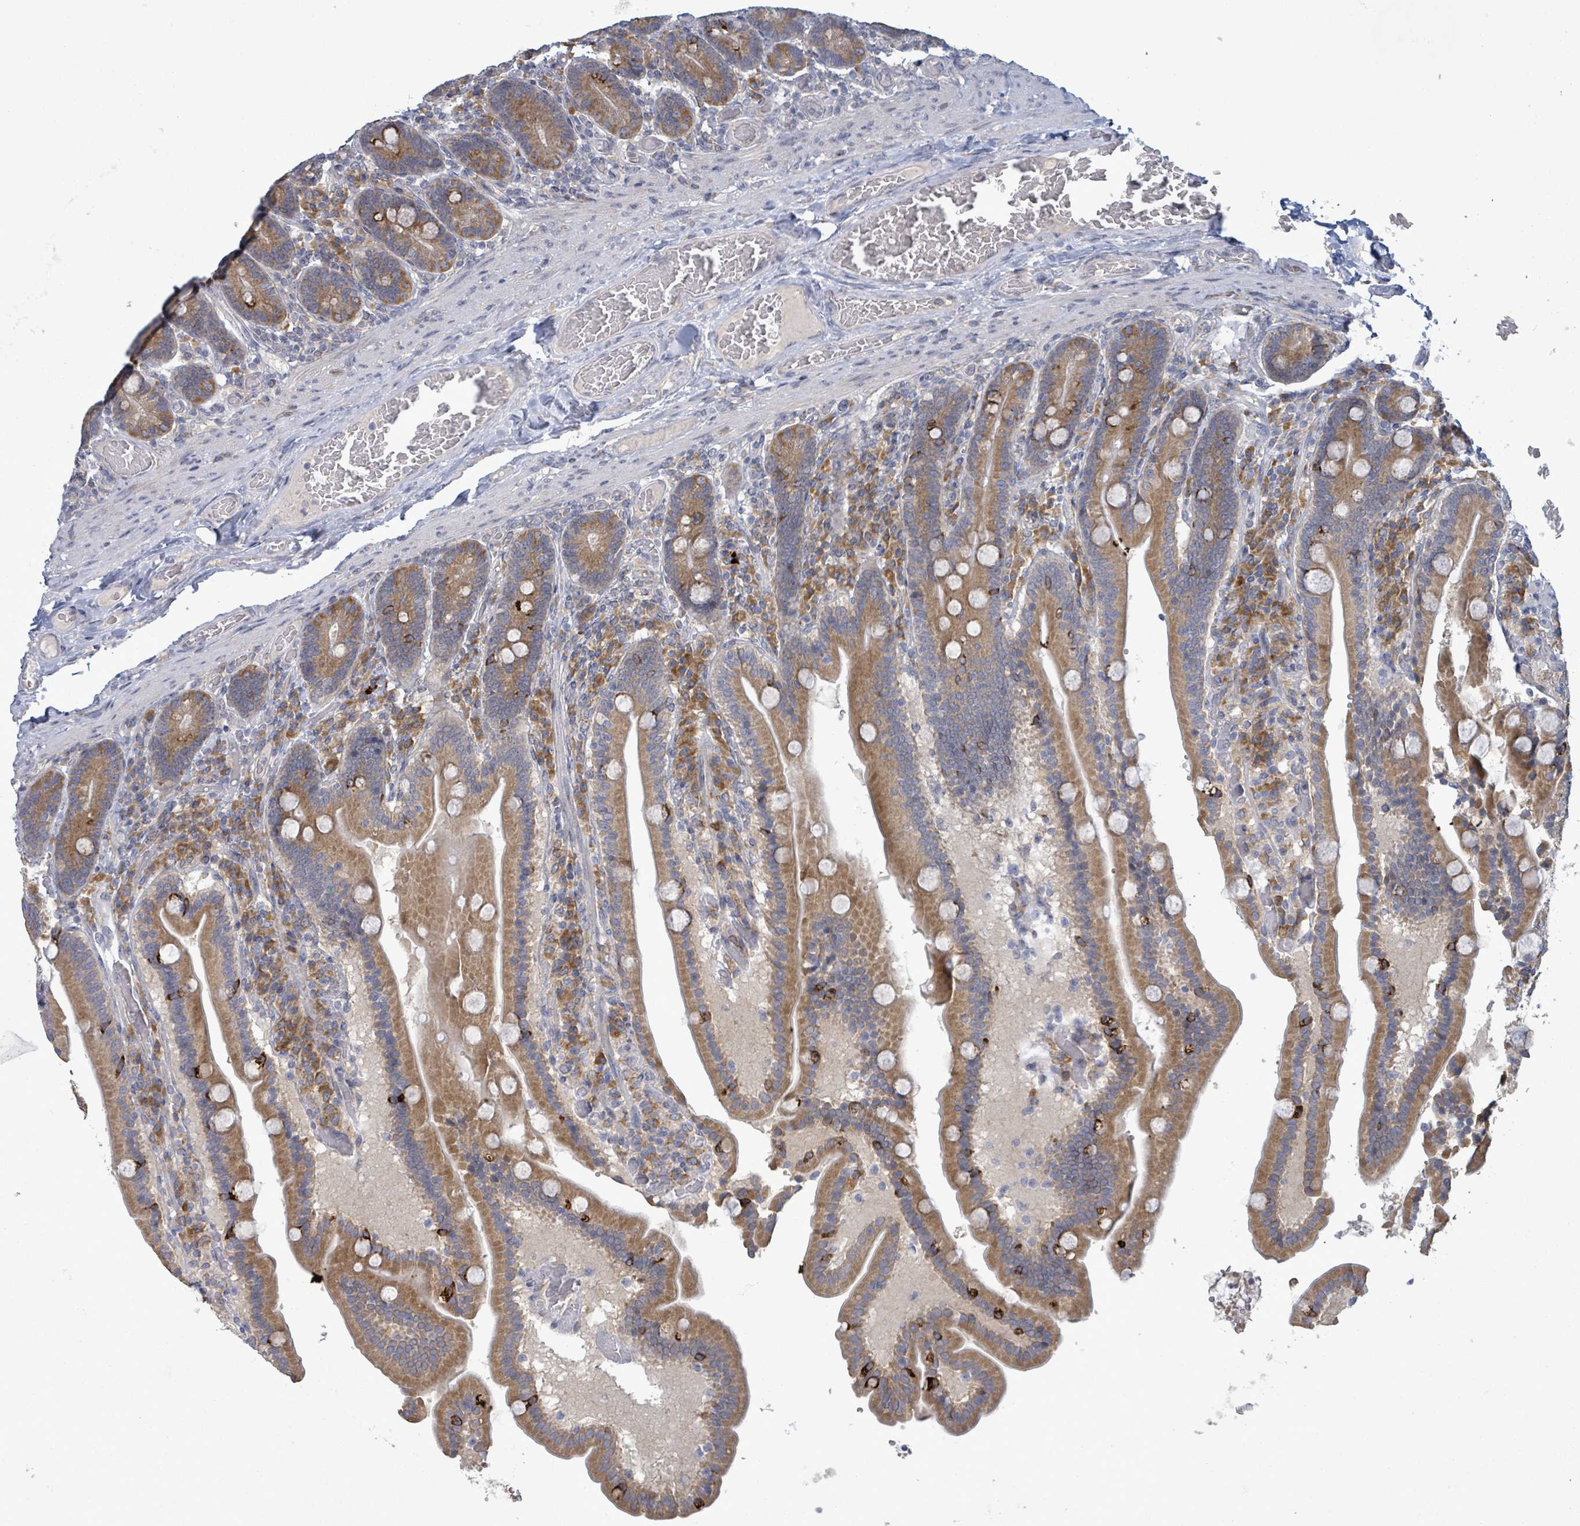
{"staining": {"intensity": "moderate", "quantity": ">75%", "location": "cytoplasmic/membranous"}, "tissue": "duodenum", "cell_type": "Glandular cells", "image_type": "normal", "snomed": [{"axis": "morphology", "description": "Normal tissue, NOS"}, {"axis": "topography", "description": "Duodenum"}], "caption": "Duodenum stained with immunohistochemistry (IHC) shows moderate cytoplasmic/membranous expression in approximately >75% of glandular cells. (DAB = brown stain, brightfield microscopy at high magnification).", "gene": "ATP13A1", "patient": {"sex": "female", "age": 62}}